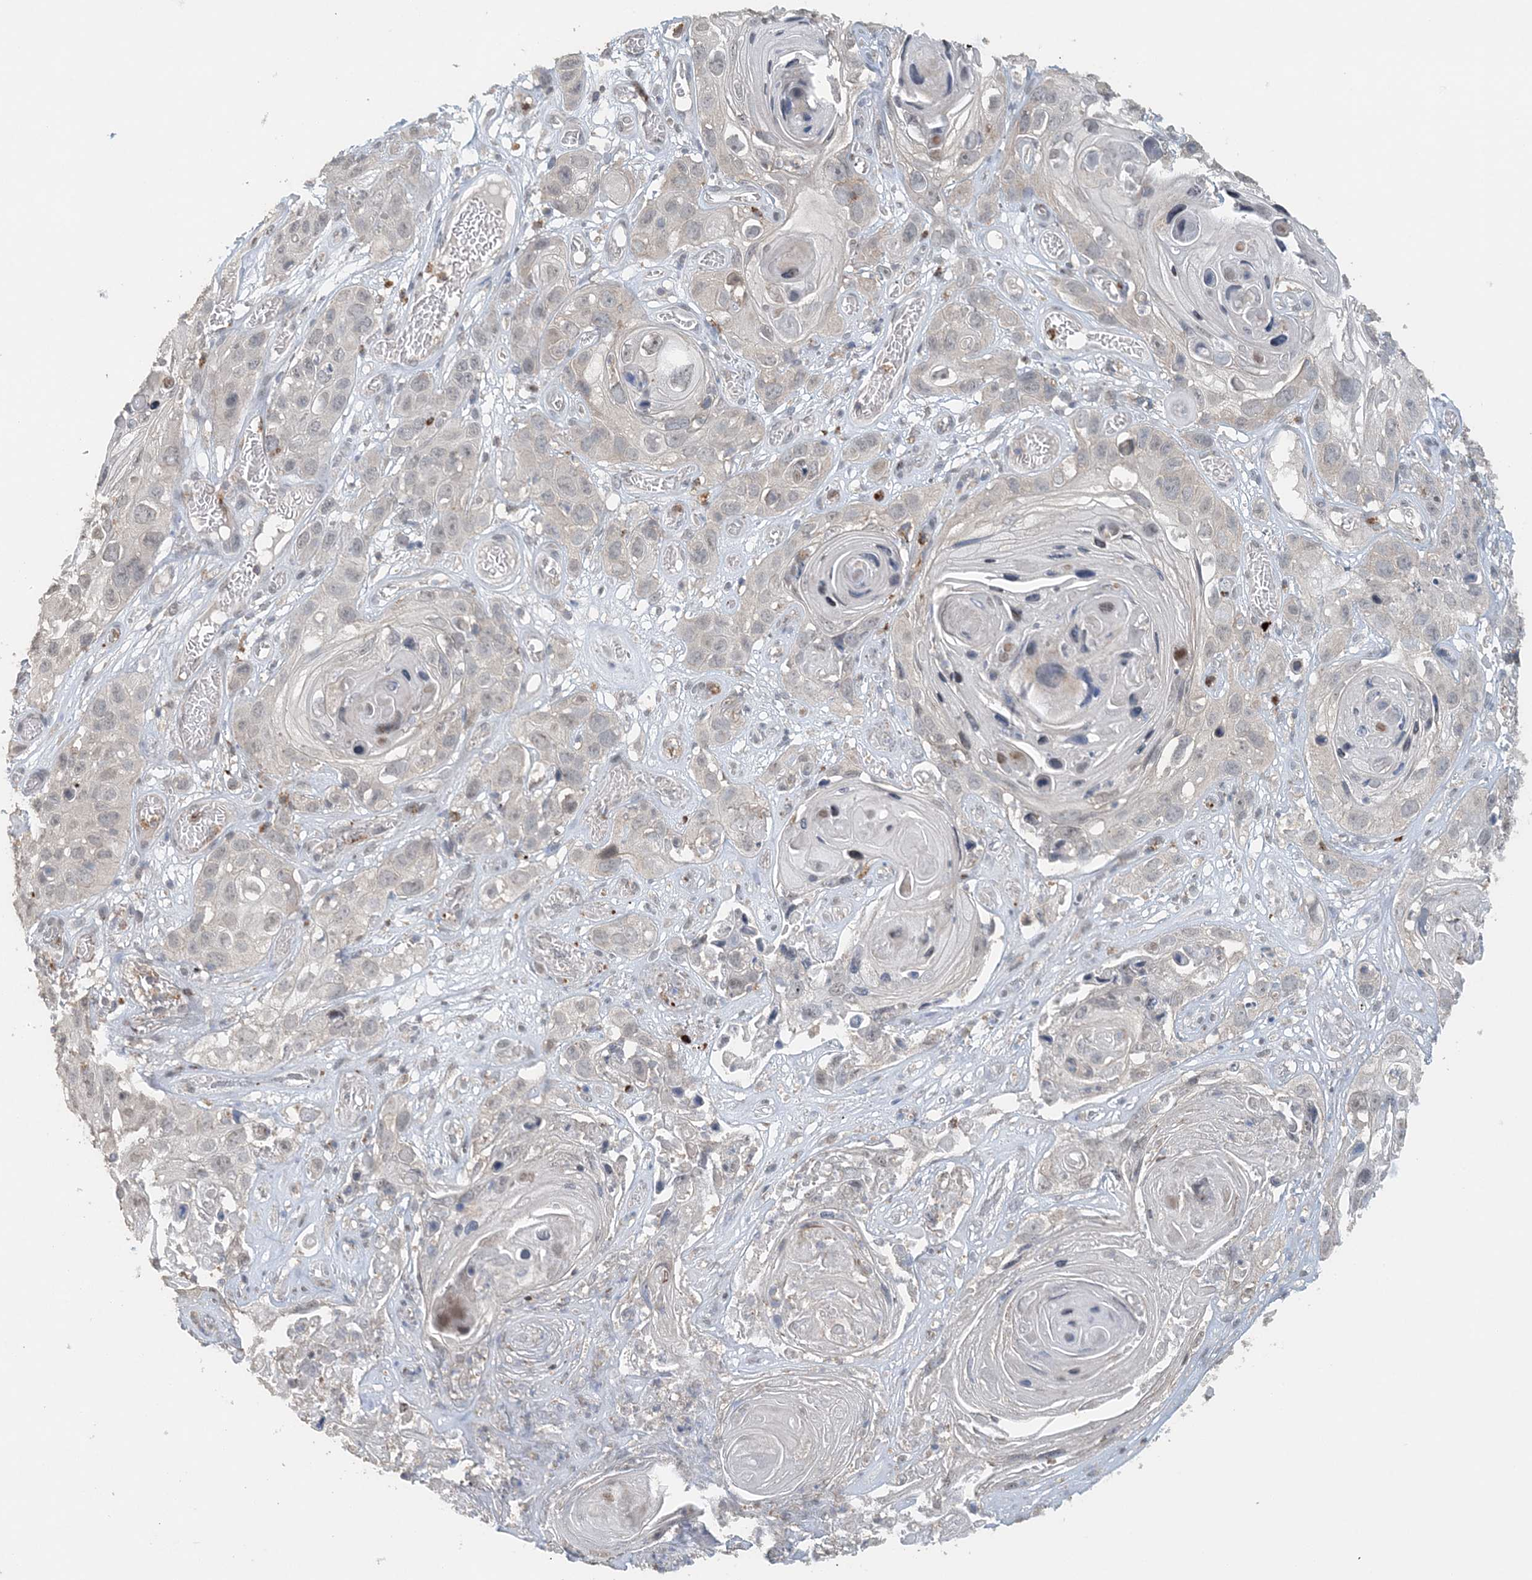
{"staining": {"intensity": "negative", "quantity": "none", "location": "none"}, "tissue": "skin cancer", "cell_type": "Tumor cells", "image_type": "cancer", "snomed": [{"axis": "morphology", "description": "Squamous cell carcinoma, NOS"}, {"axis": "topography", "description": "Skin"}], "caption": "A high-resolution histopathology image shows immunohistochemistry staining of skin cancer, which exhibits no significant expression in tumor cells. (DAB (3,3'-diaminobenzidine) immunohistochemistry visualized using brightfield microscopy, high magnification).", "gene": "FAM110A", "patient": {"sex": "male", "age": 55}}